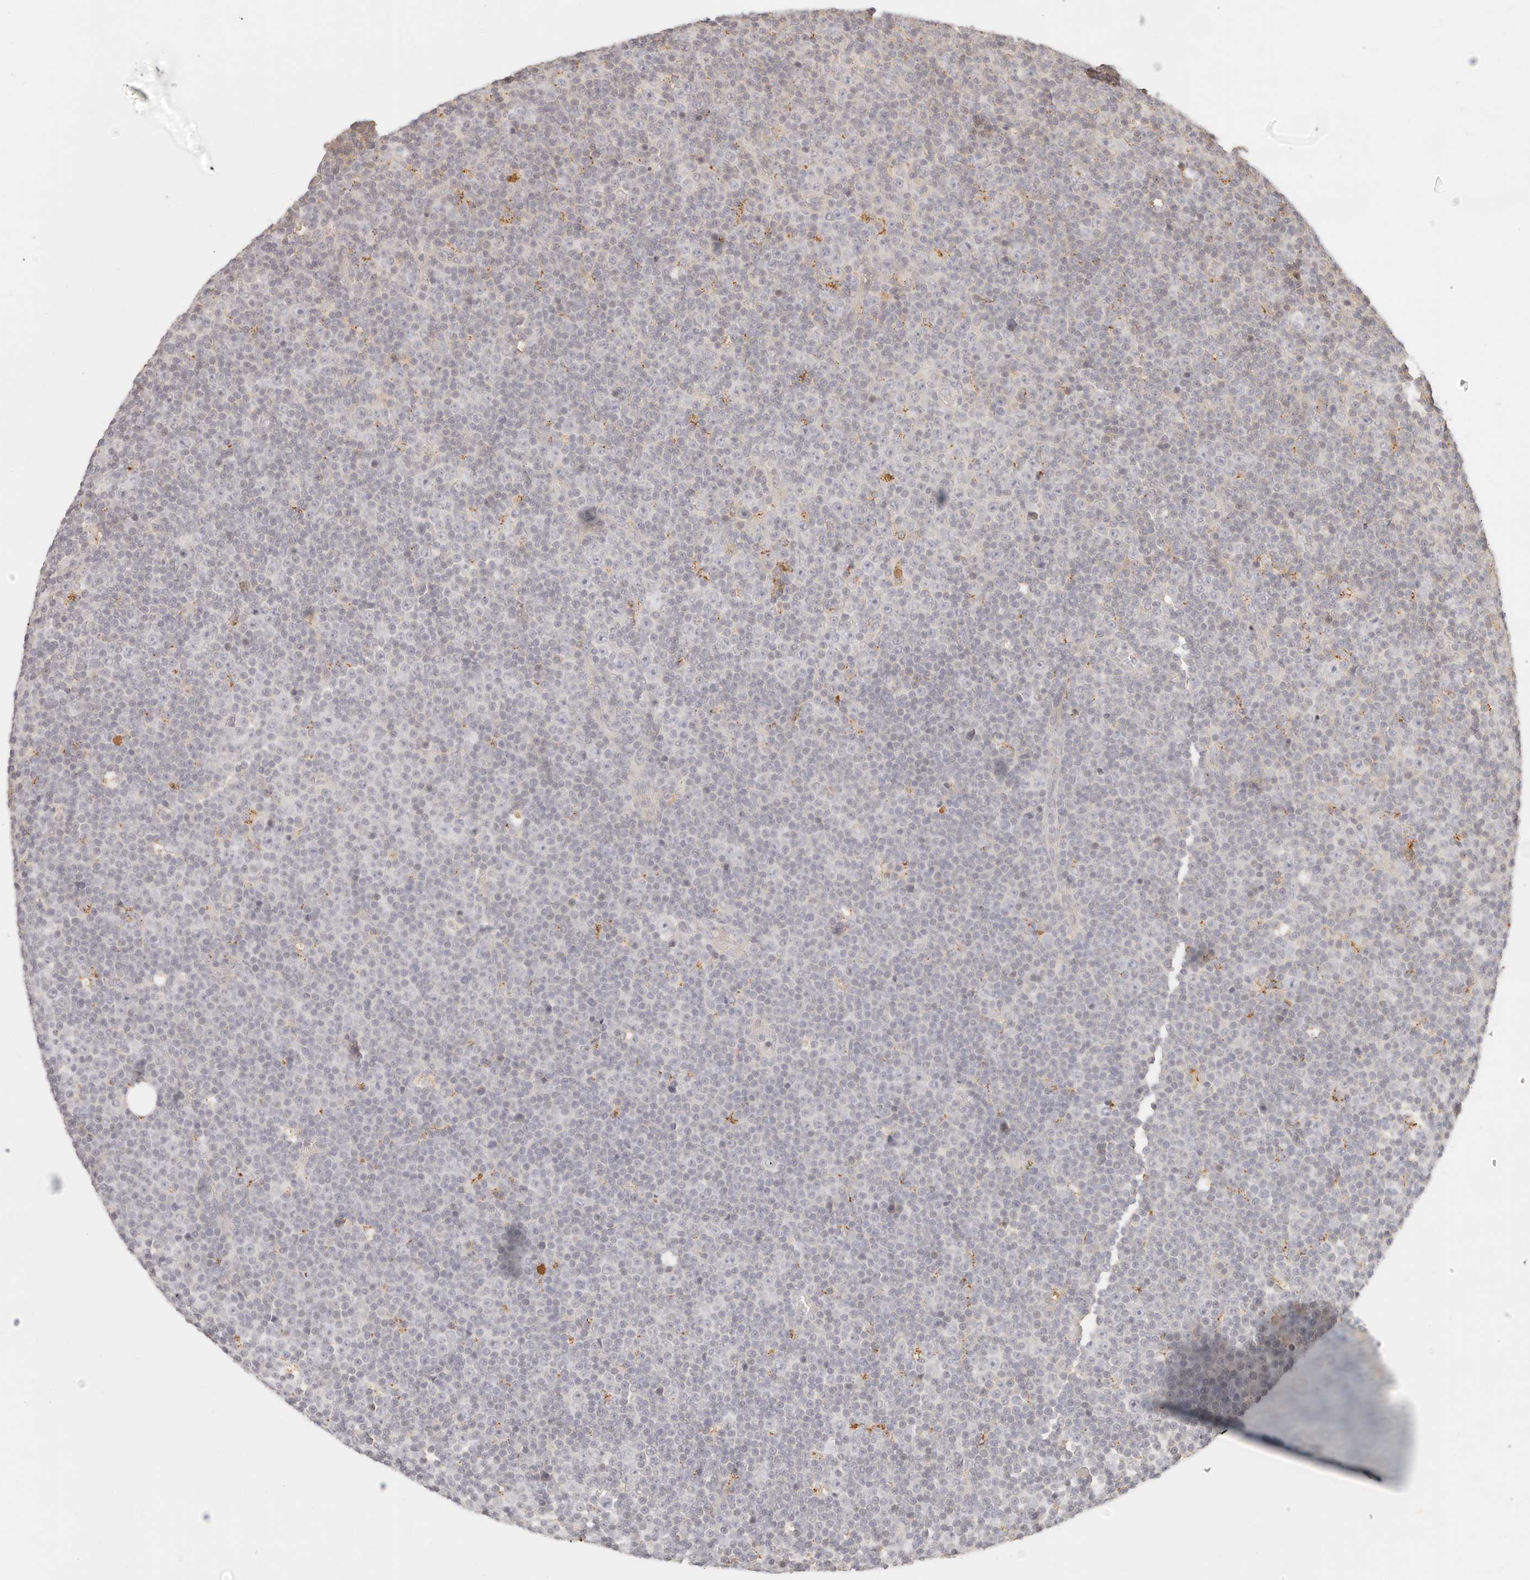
{"staining": {"intensity": "negative", "quantity": "none", "location": "none"}, "tissue": "lymphoma", "cell_type": "Tumor cells", "image_type": "cancer", "snomed": [{"axis": "morphology", "description": "Malignant lymphoma, non-Hodgkin's type, Low grade"}, {"axis": "topography", "description": "Lymph node"}], "caption": "Immunohistochemistry (IHC) image of lymphoma stained for a protein (brown), which displays no positivity in tumor cells.", "gene": "CNMD", "patient": {"sex": "female", "age": 67}}